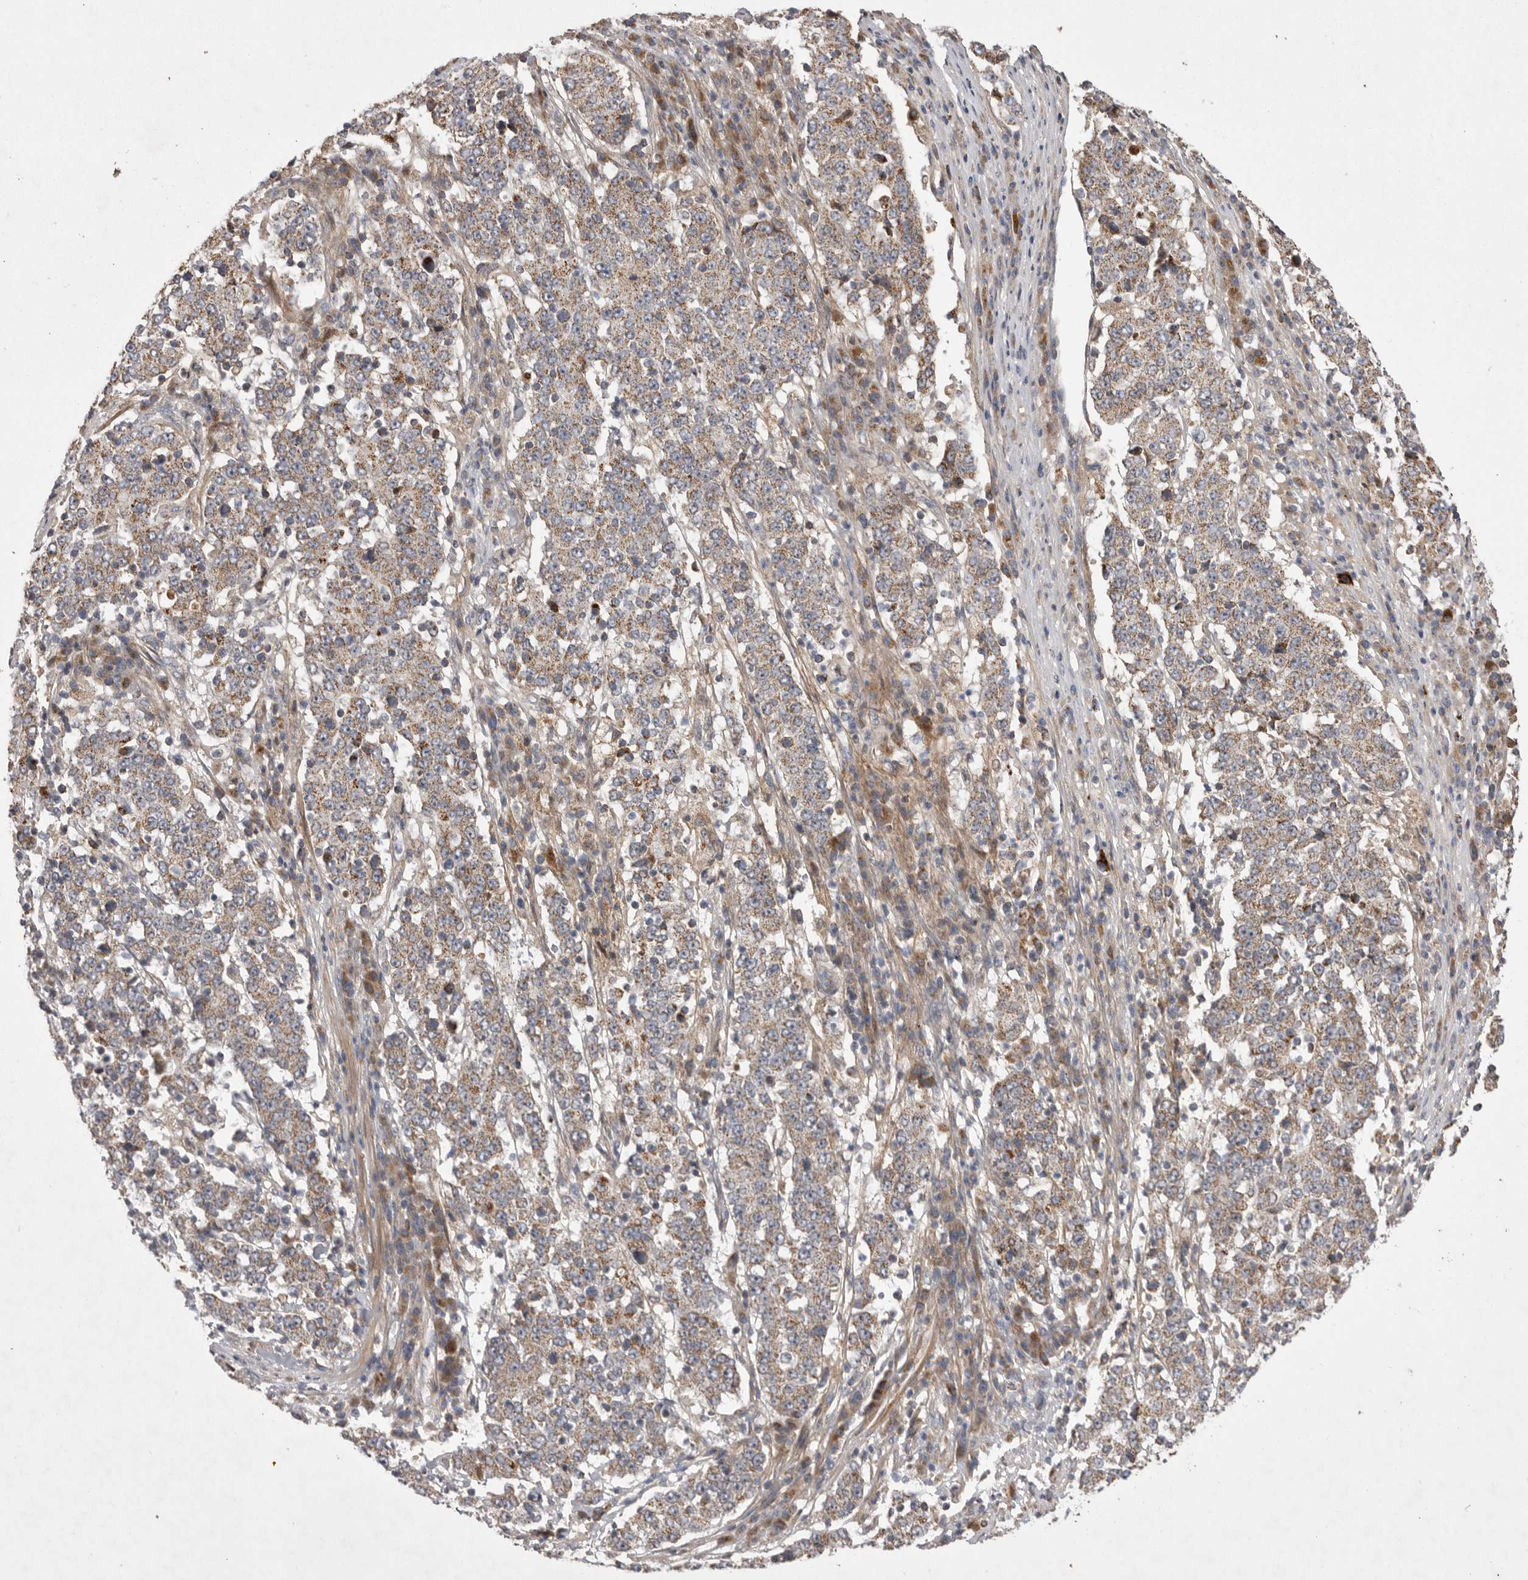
{"staining": {"intensity": "weak", "quantity": ">75%", "location": "cytoplasmic/membranous"}, "tissue": "stomach cancer", "cell_type": "Tumor cells", "image_type": "cancer", "snomed": [{"axis": "morphology", "description": "Adenocarcinoma, NOS"}, {"axis": "topography", "description": "Stomach"}], "caption": "Immunohistochemical staining of stomach cancer (adenocarcinoma) demonstrates low levels of weak cytoplasmic/membranous protein expression in about >75% of tumor cells.", "gene": "KYAT3", "patient": {"sex": "male", "age": 59}}